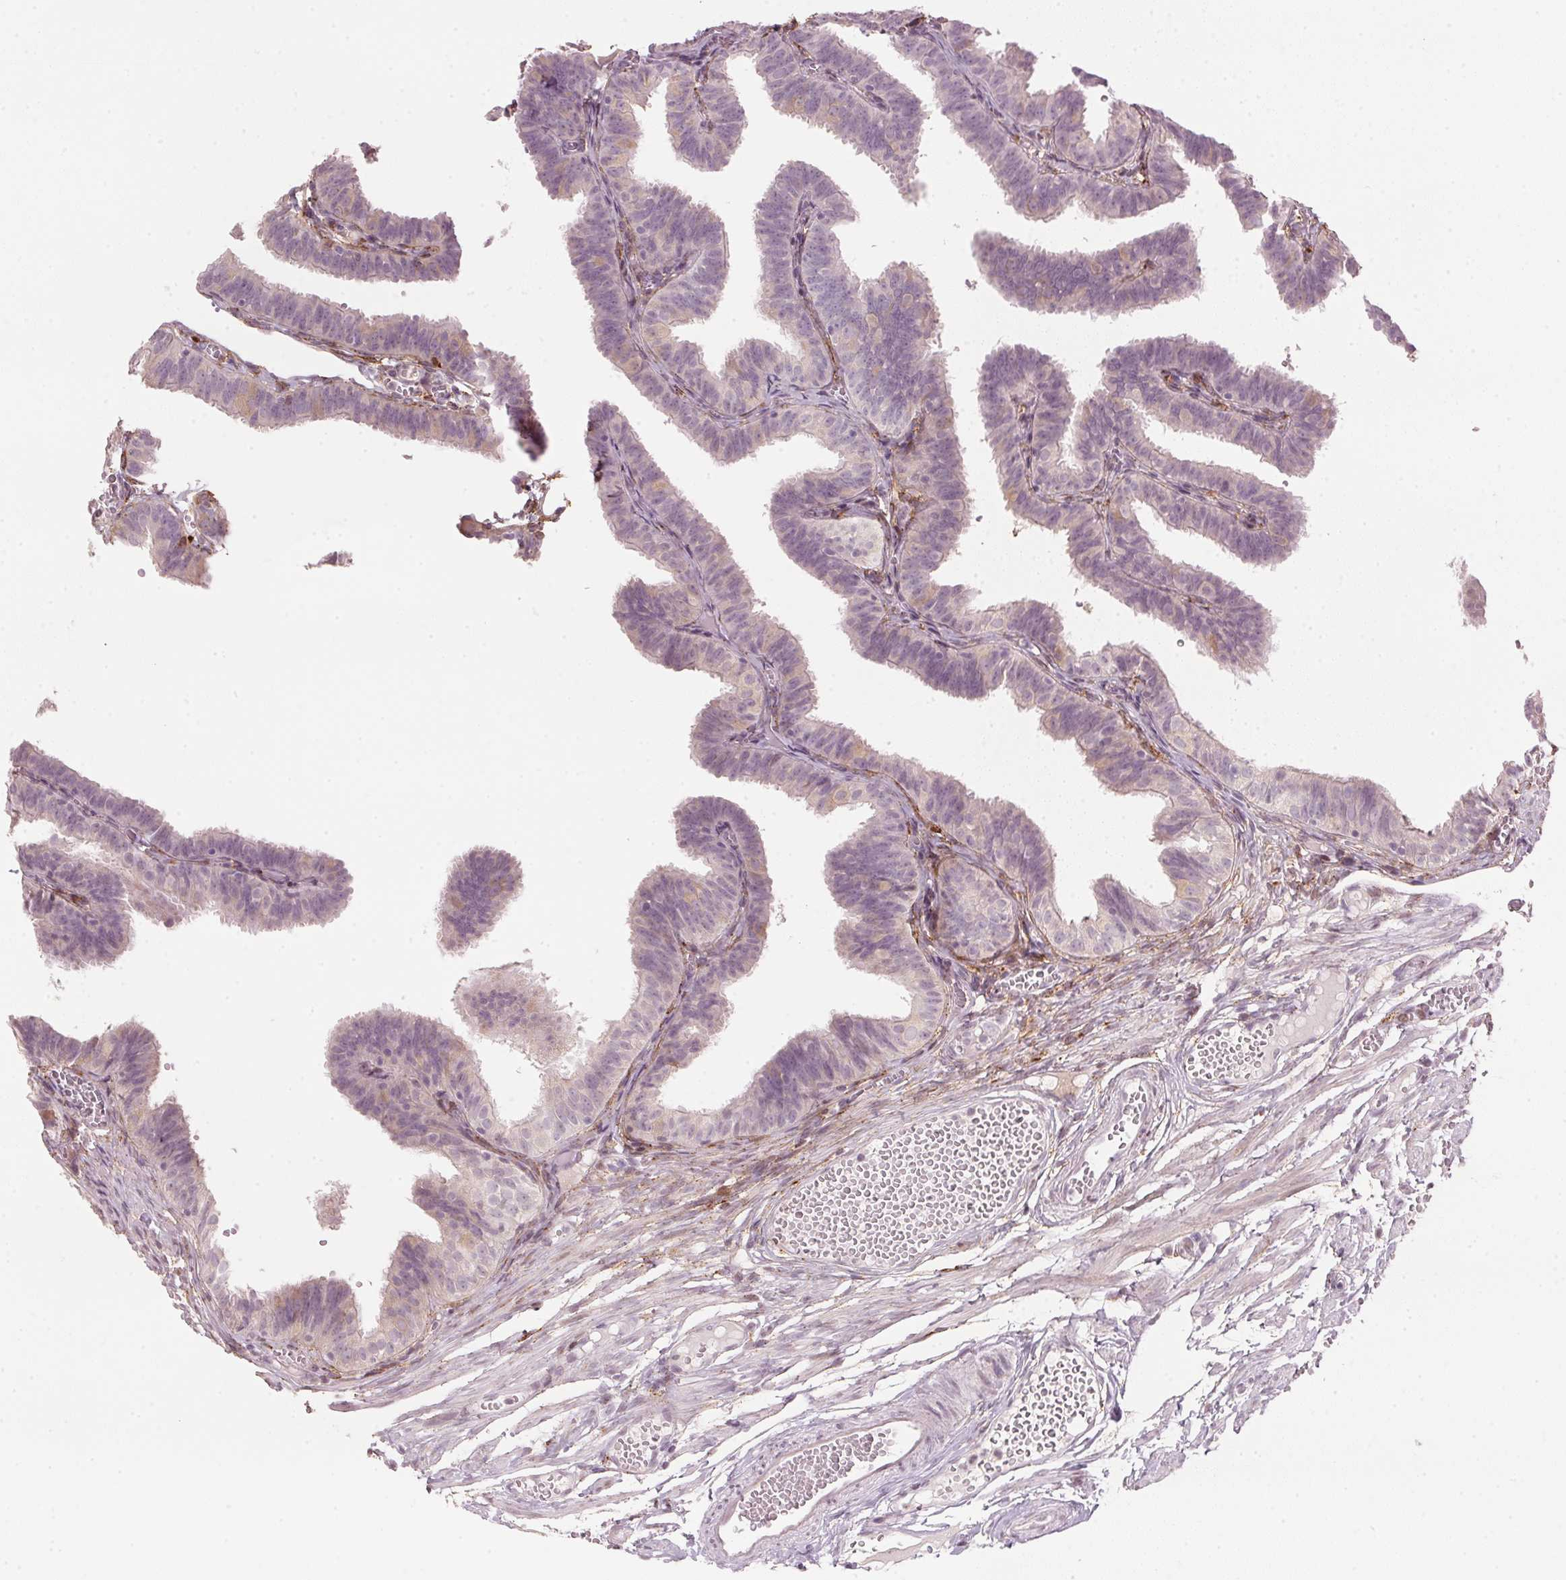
{"staining": {"intensity": "negative", "quantity": "none", "location": "none"}, "tissue": "fallopian tube", "cell_type": "Glandular cells", "image_type": "normal", "snomed": [{"axis": "morphology", "description": "Normal tissue, NOS"}, {"axis": "topography", "description": "Fallopian tube"}], "caption": "IHC image of benign fallopian tube: human fallopian tube stained with DAB (3,3'-diaminobenzidine) reveals no significant protein expression in glandular cells.", "gene": "SFRP4", "patient": {"sex": "female", "age": 25}}